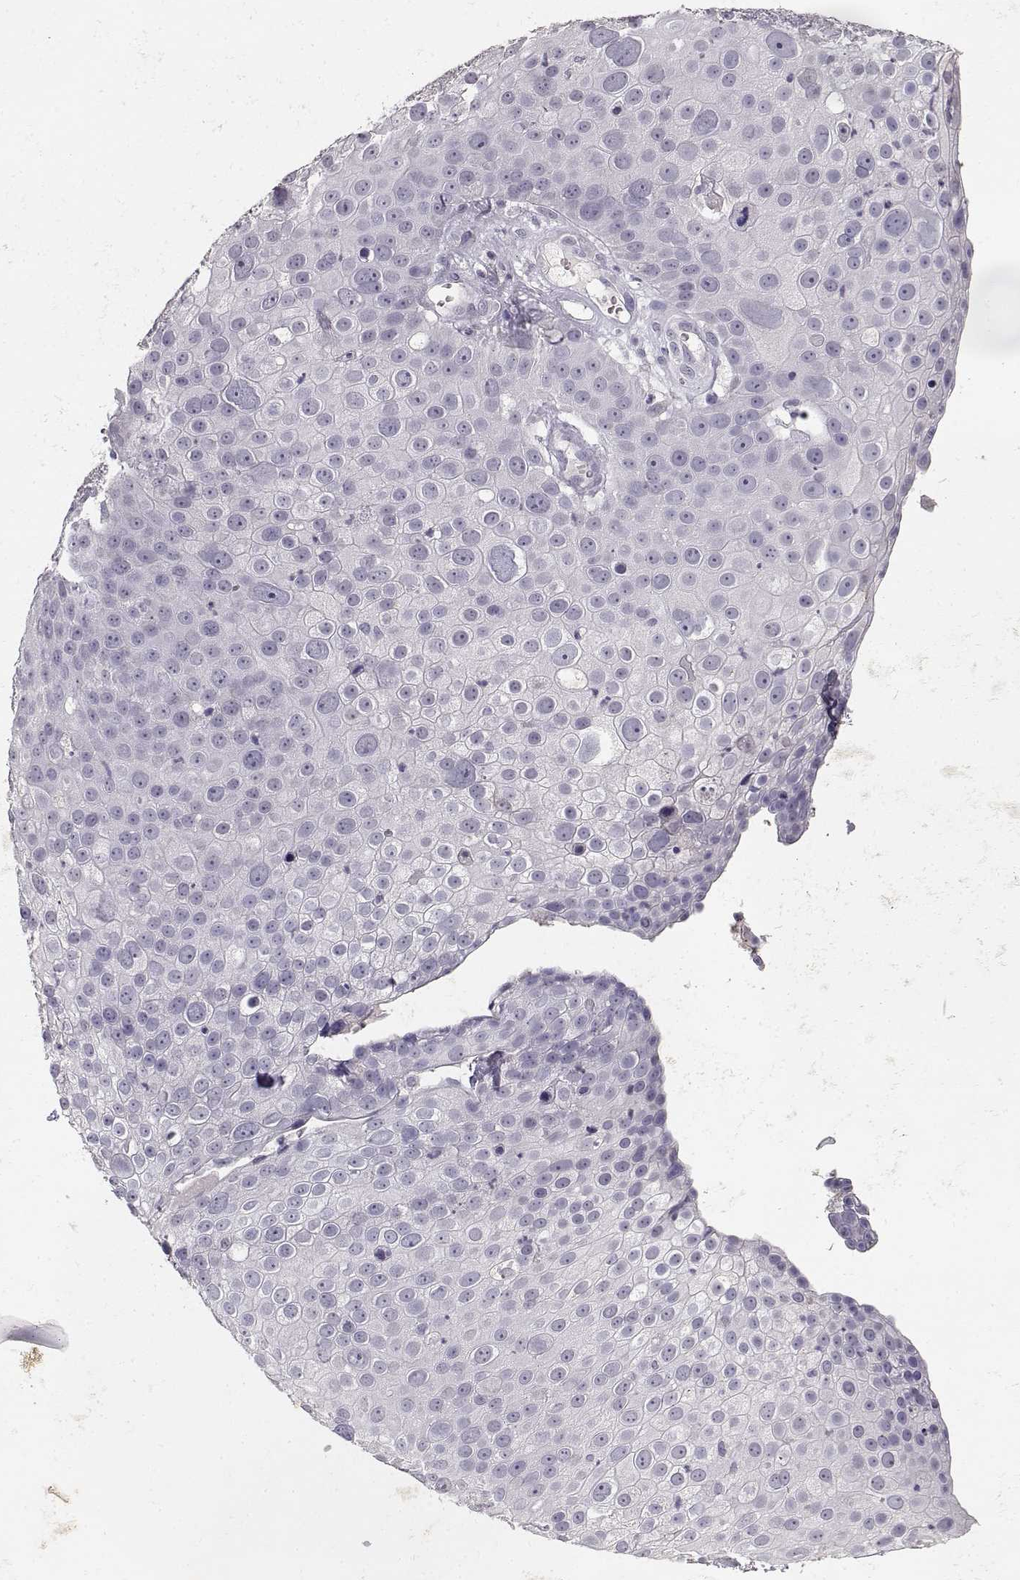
{"staining": {"intensity": "negative", "quantity": "none", "location": "none"}, "tissue": "skin cancer", "cell_type": "Tumor cells", "image_type": "cancer", "snomed": [{"axis": "morphology", "description": "Squamous cell carcinoma, NOS"}, {"axis": "topography", "description": "Skin"}], "caption": "High power microscopy micrograph of an immunohistochemistry image of skin cancer, revealing no significant positivity in tumor cells. Nuclei are stained in blue.", "gene": "TPH2", "patient": {"sex": "male", "age": 71}}